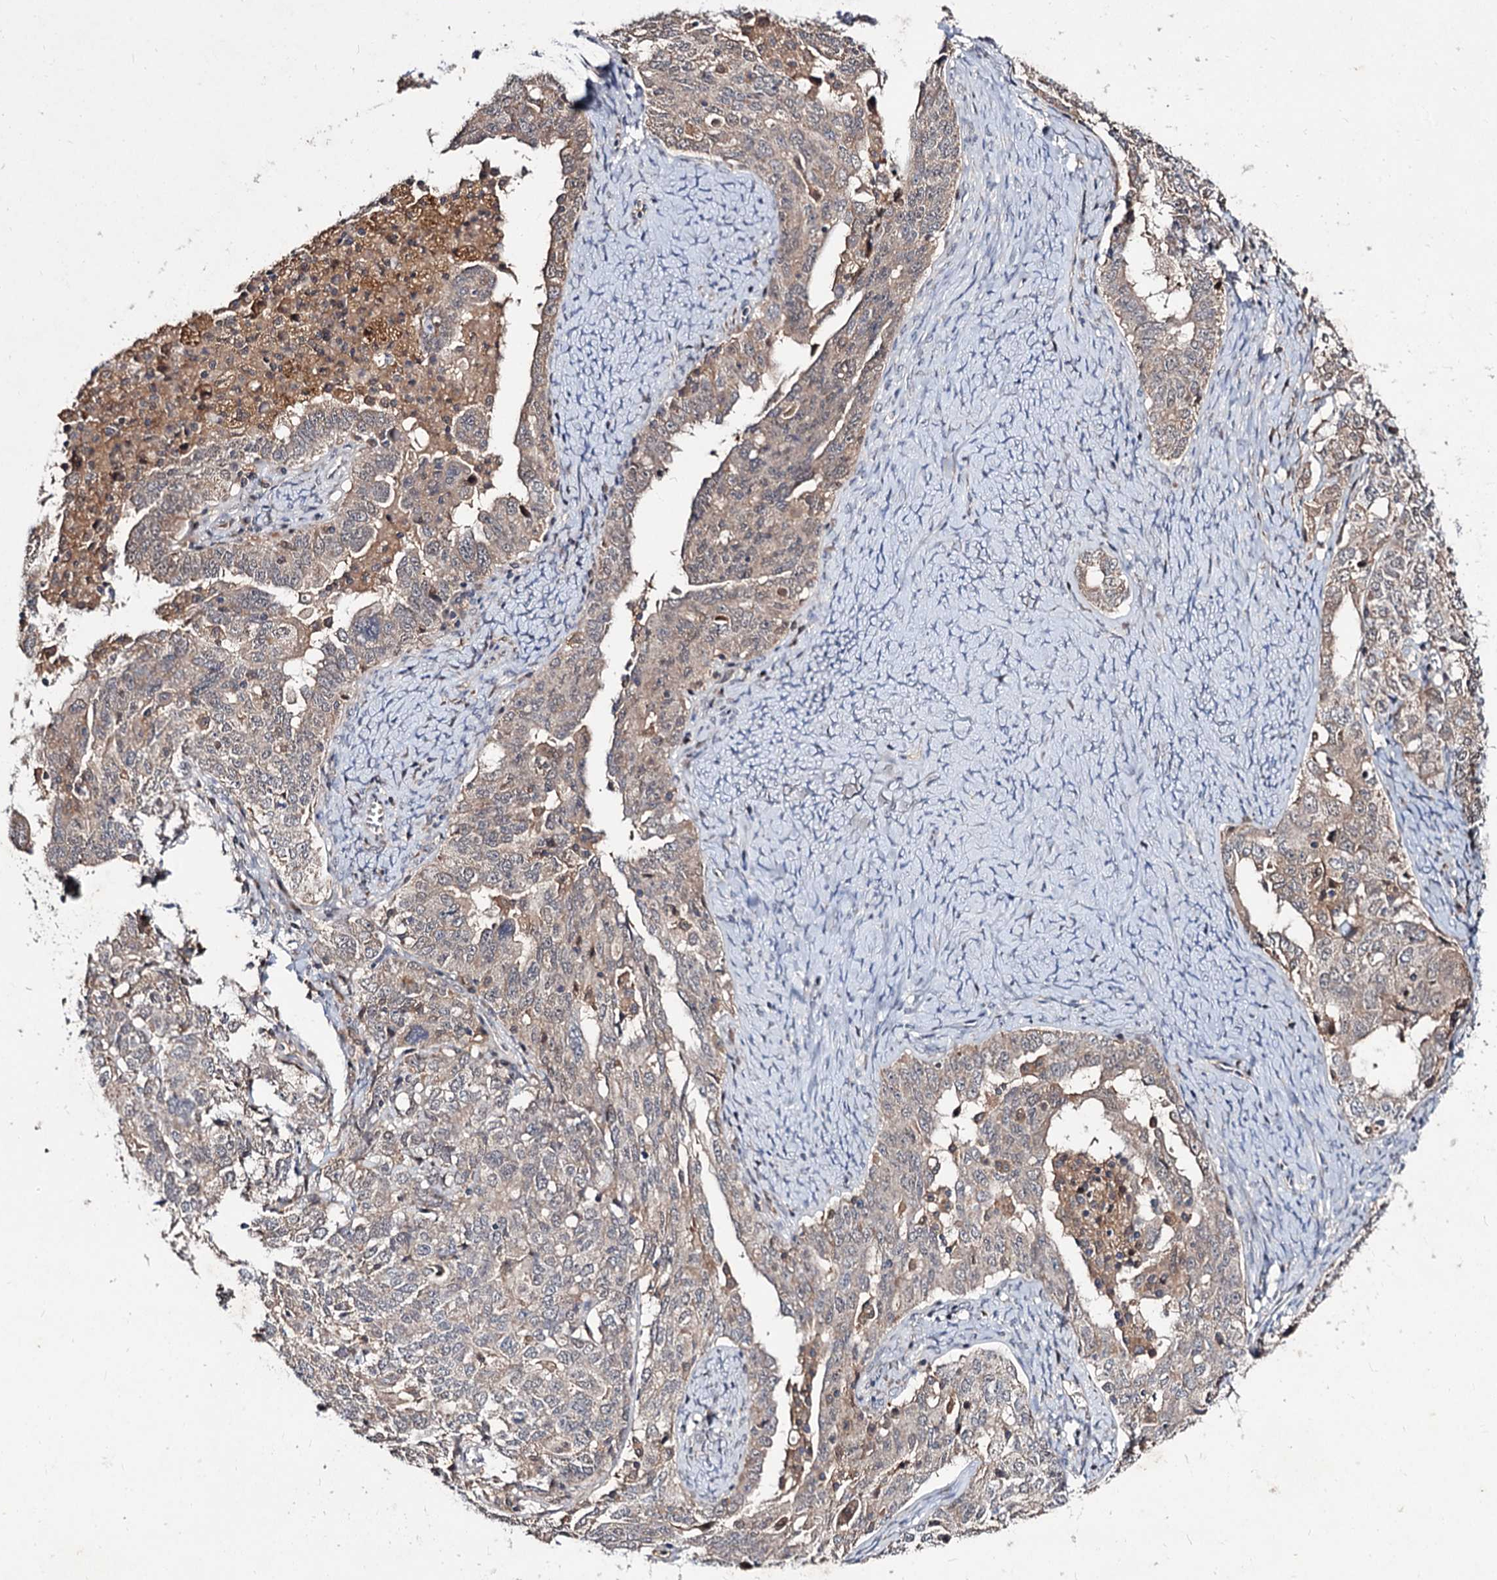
{"staining": {"intensity": "weak", "quantity": "25%-75%", "location": "cytoplasmic/membranous"}, "tissue": "ovarian cancer", "cell_type": "Tumor cells", "image_type": "cancer", "snomed": [{"axis": "morphology", "description": "Carcinoma, endometroid"}, {"axis": "topography", "description": "Ovary"}], "caption": "Immunohistochemistry (IHC) staining of ovarian cancer, which shows low levels of weak cytoplasmic/membranous positivity in about 25%-75% of tumor cells indicating weak cytoplasmic/membranous protein positivity. The staining was performed using DAB (3,3'-diaminobenzidine) (brown) for protein detection and nuclei were counterstained in hematoxylin (blue).", "gene": "ACTR6", "patient": {"sex": "female", "age": 62}}